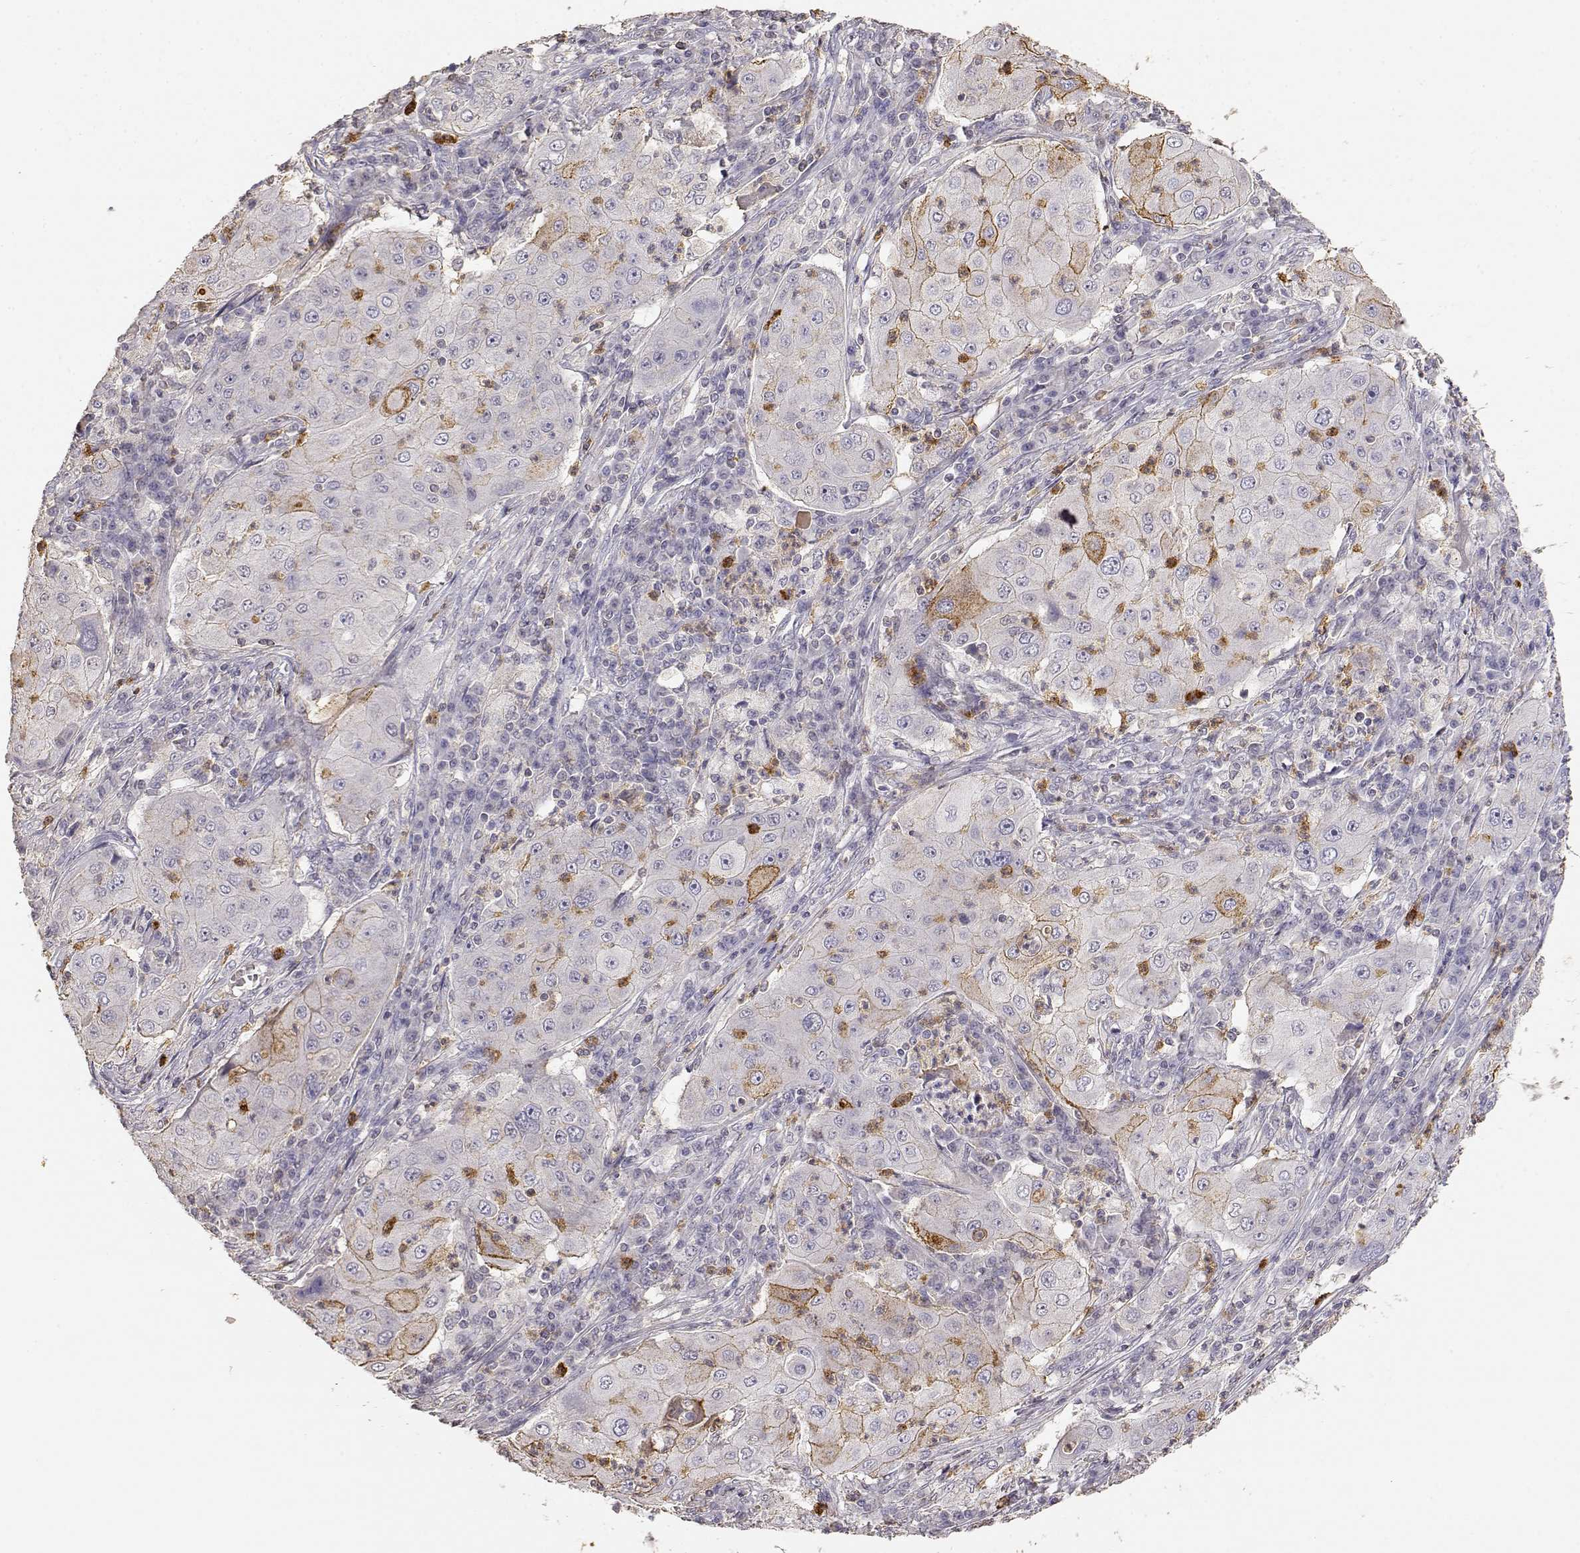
{"staining": {"intensity": "moderate", "quantity": "<25%", "location": "cytoplasmic/membranous"}, "tissue": "lung cancer", "cell_type": "Tumor cells", "image_type": "cancer", "snomed": [{"axis": "morphology", "description": "Squamous cell carcinoma, NOS"}, {"axis": "topography", "description": "Lung"}], "caption": "A histopathology image showing moderate cytoplasmic/membranous positivity in about <25% of tumor cells in lung squamous cell carcinoma, as visualized by brown immunohistochemical staining.", "gene": "TNFRSF10C", "patient": {"sex": "female", "age": 59}}